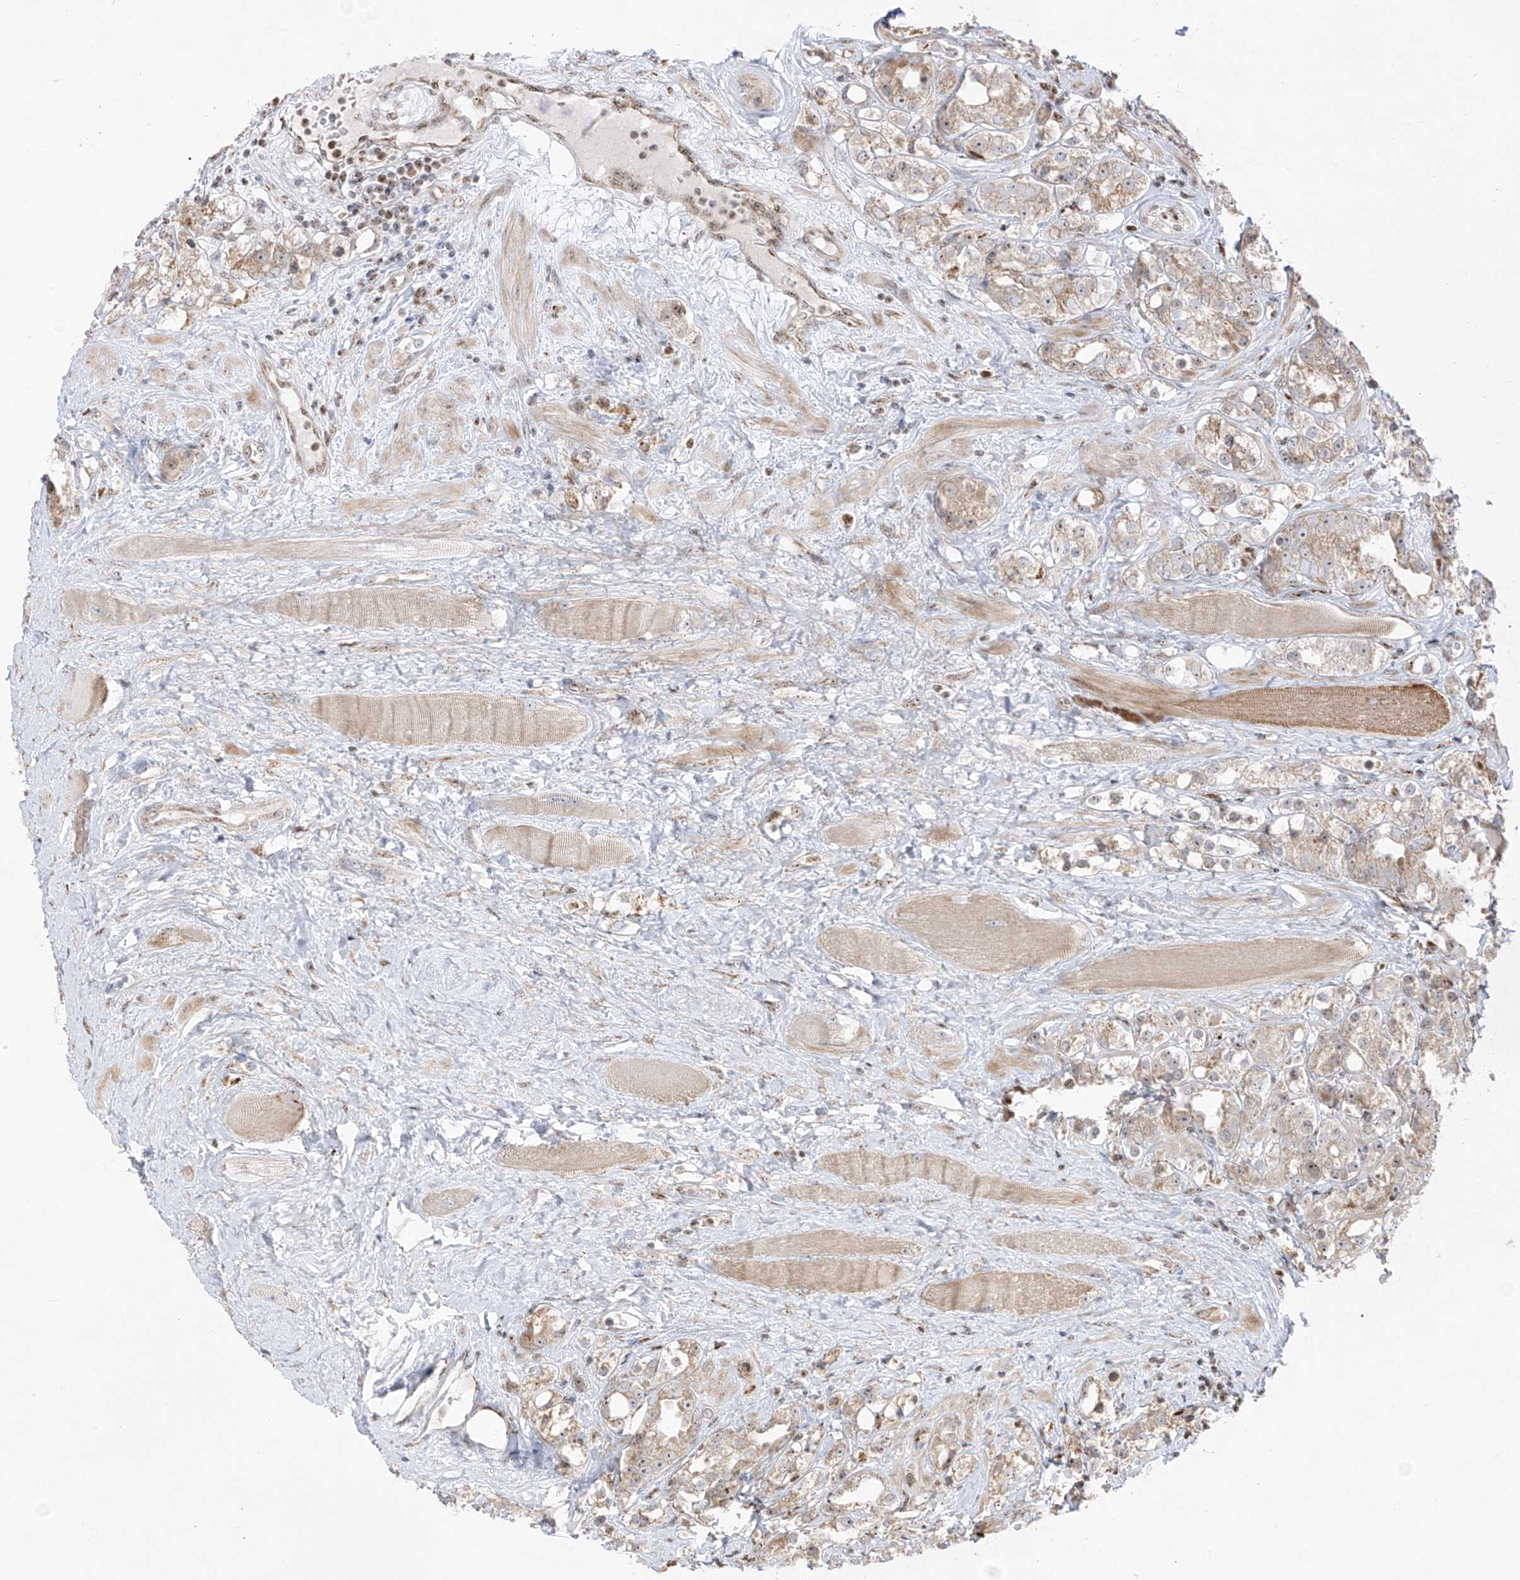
{"staining": {"intensity": "weak", "quantity": "25%-75%", "location": "cytoplasmic/membranous"}, "tissue": "prostate cancer", "cell_type": "Tumor cells", "image_type": "cancer", "snomed": [{"axis": "morphology", "description": "Adenocarcinoma, NOS"}, {"axis": "topography", "description": "Prostate"}], "caption": "Human prostate cancer stained for a protein (brown) shows weak cytoplasmic/membranous positive expression in about 25%-75% of tumor cells.", "gene": "ZBTB8A", "patient": {"sex": "male", "age": 79}}